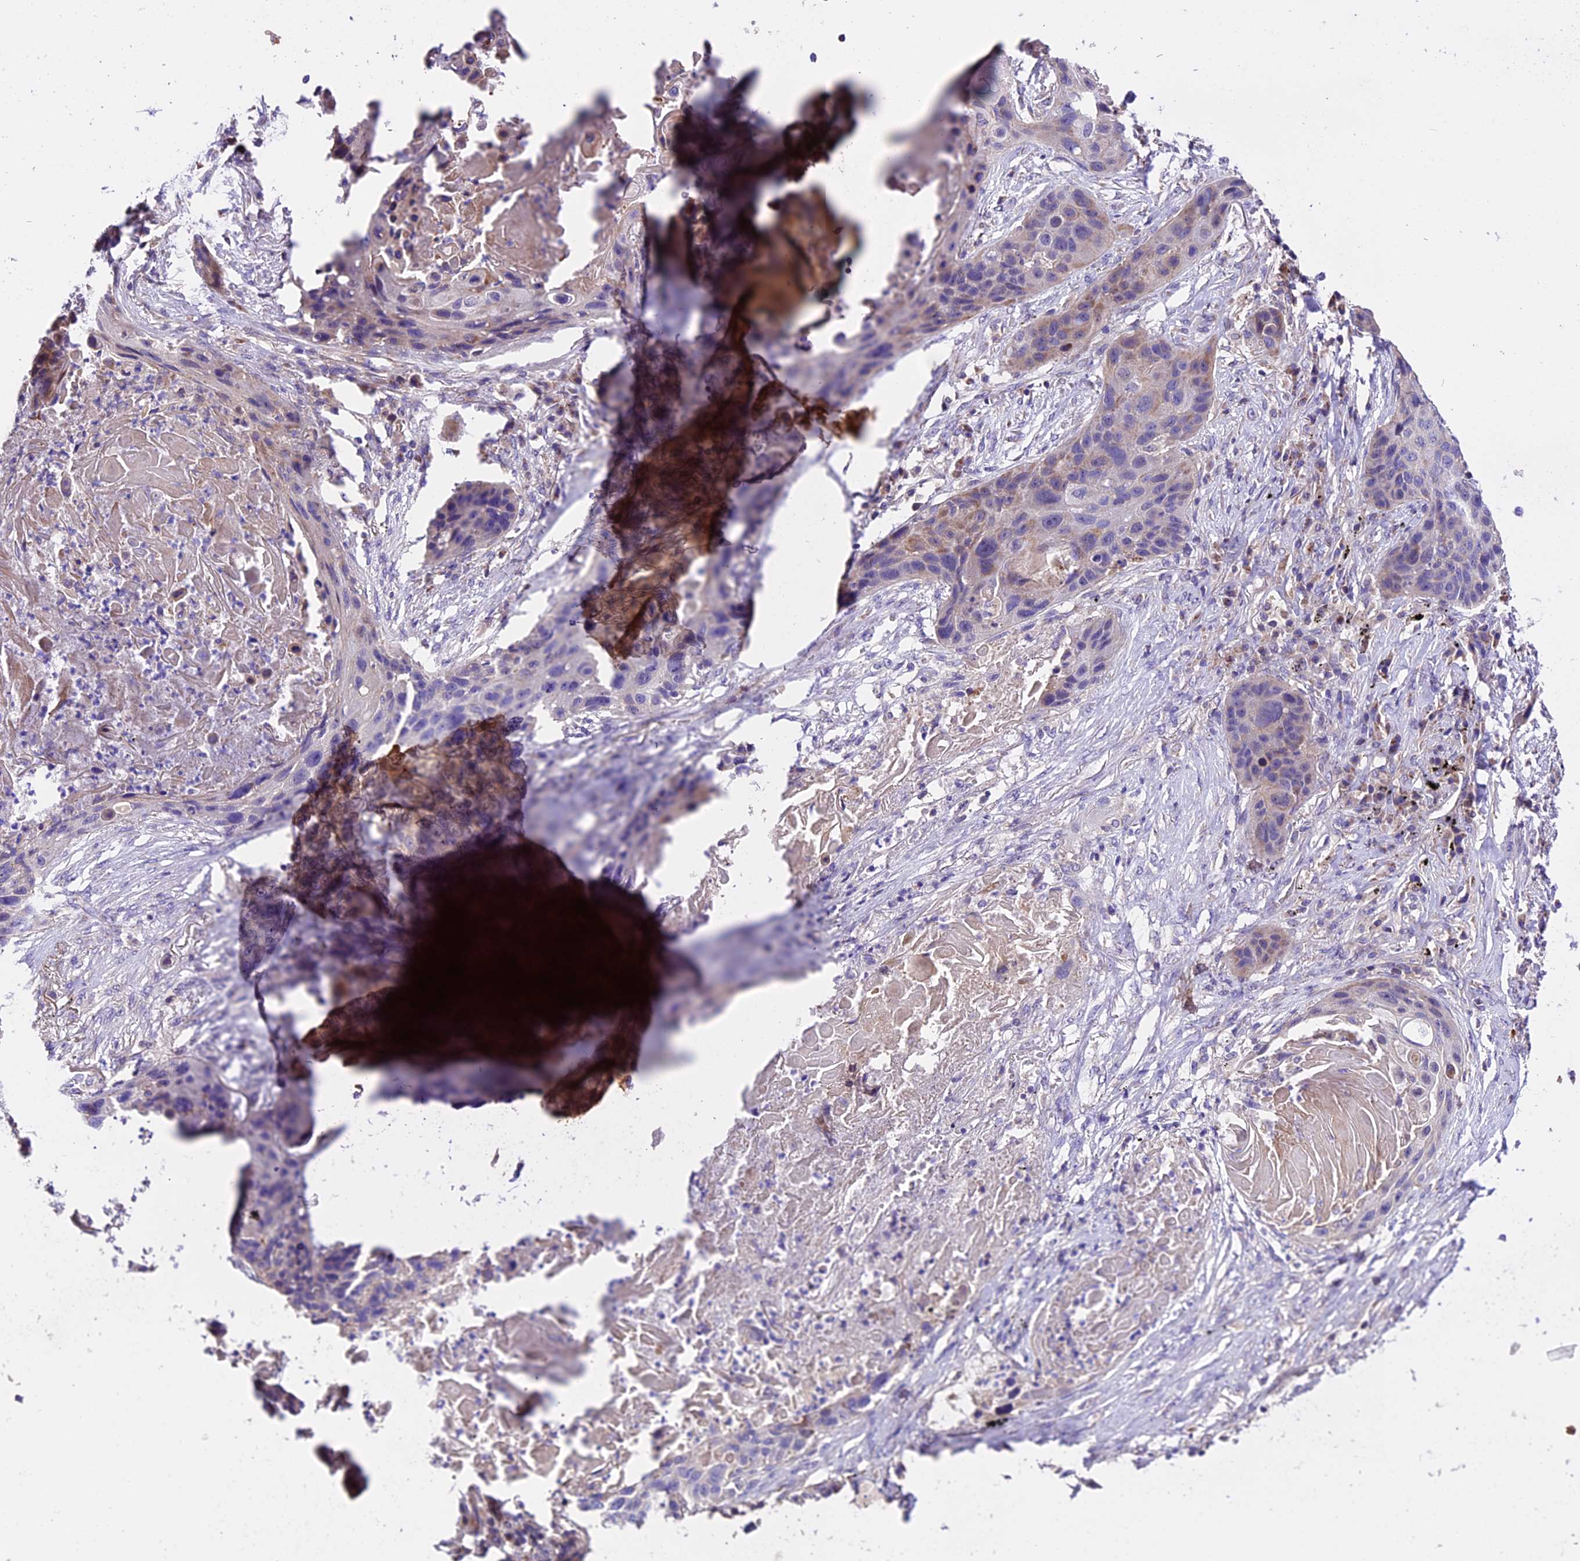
{"staining": {"intensity": "negative", "quantity": "none", "location": "none"}, "tissue": "lung cancer", "cell_type": "Tumor cells", "image_type": "cancer", "snomed": [{"axis": "morphology", "description": "Squamous cell carcinoma, NOS"}, {"axis": "topography", "description": "Lung"}], "caption": "An immunohistochemistry histopathology image of lung squamous cell carcinoma is shown. There is no staining in tumor cells of lung squamous cell carcinoma.", "gene": "DDX28", "patient": {"sex": "female", "age": 63}}